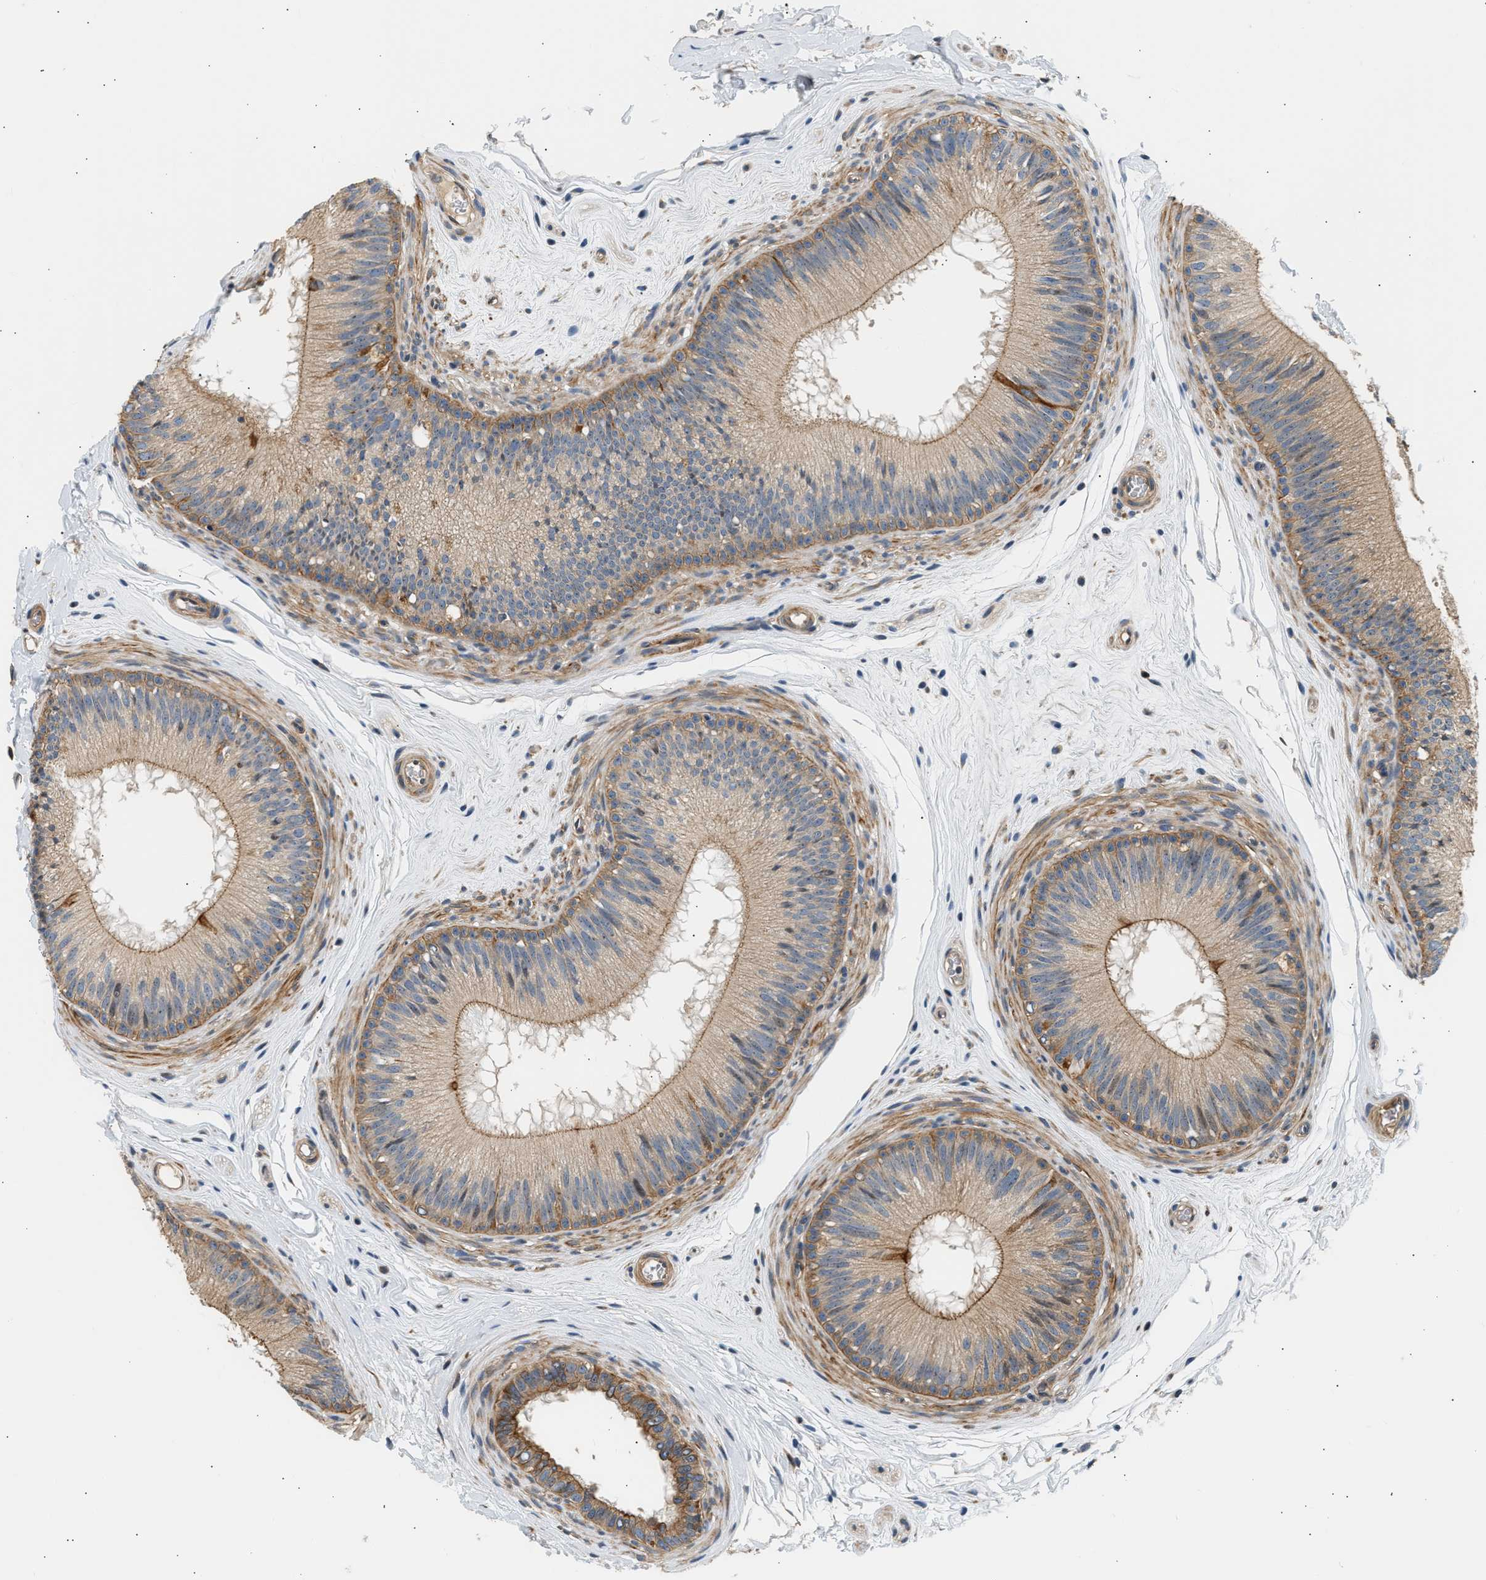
{"staining": {"intensity": "moderate", "quantity": ">75%", "location": "cytoplasmic/membranous"}, "tissue": "epididymis", "cell_type": "Glandular cells", "image_type": "normal", "snomed": [{"axis": "morphology", "description": "Normal tissue, NOS"}, {"axis": "topography", "description": "Testis"}, {"axis": "topography", "description": "Epididymis"}], "caption": "The photomicrograph exhibits staining of benign epididymis, revealing moderate cytoplasmic/membranous protein staining (brown color) within glandular cells. Using DAB (3,3'-diaminobenzidine) (brown) and hematoxylin (blue) stains, captured at high magnification using brightfield microscopy.", "gene": "WDR31", "patient": {"sex": "male", "age": 36}}